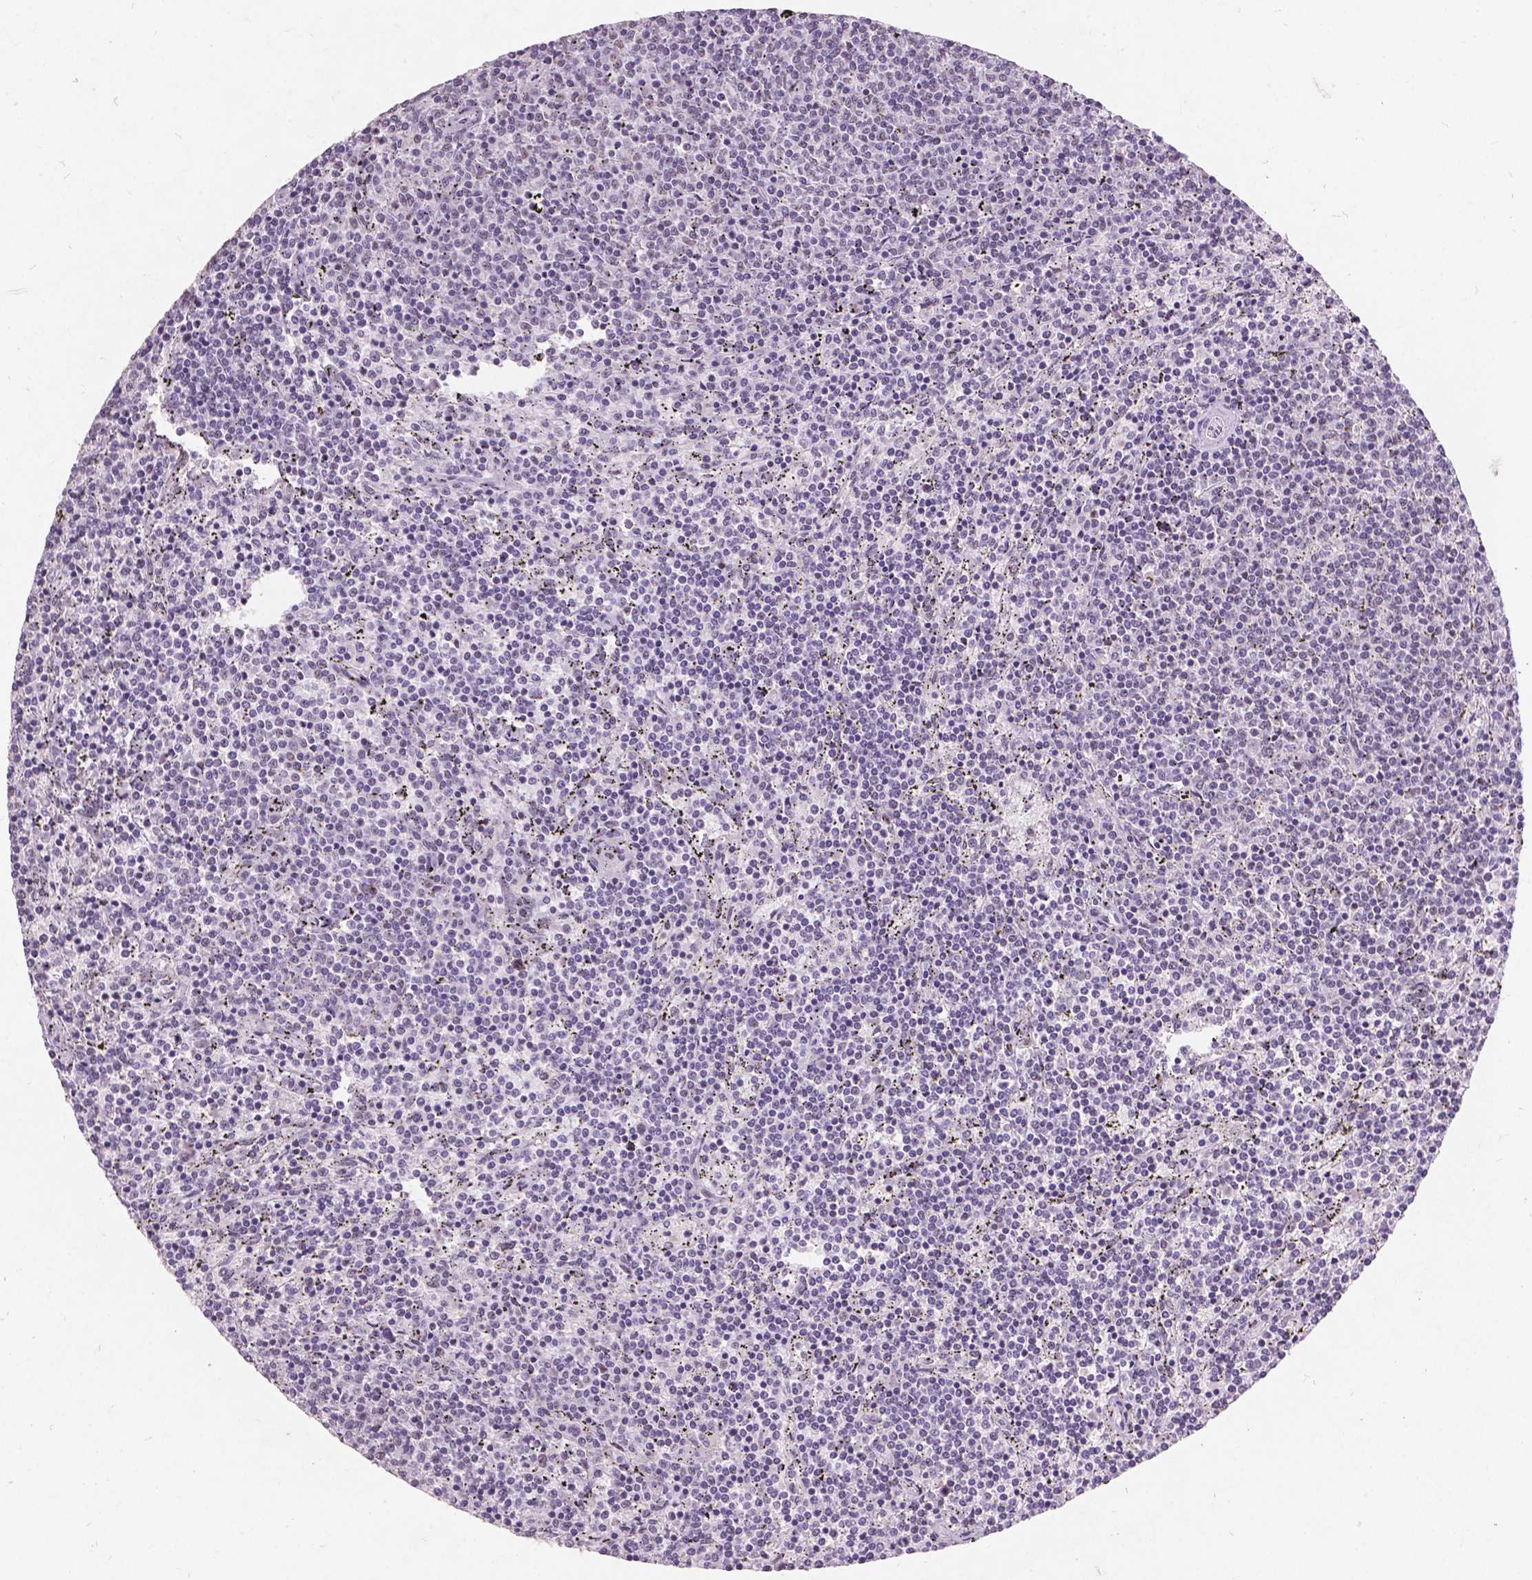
{"staining": {"intensity": "negative", "quantity": "none", "location": "none"}, "tissue": "lymphoma", "cell_type": "Tumor cells", "image_type": "cancer", "snomed": [{"axis": "morphology", "description": "Malignant lymphoma, non-Hodgkin's type, Low grade"}, {"axis": "topography", "description": "Spleen"}], "caption": "Tumor cells are negative for brown protein staining in lymphoma.", "gene": "COIL", "patient": {"sex": "female", "age": 50}}